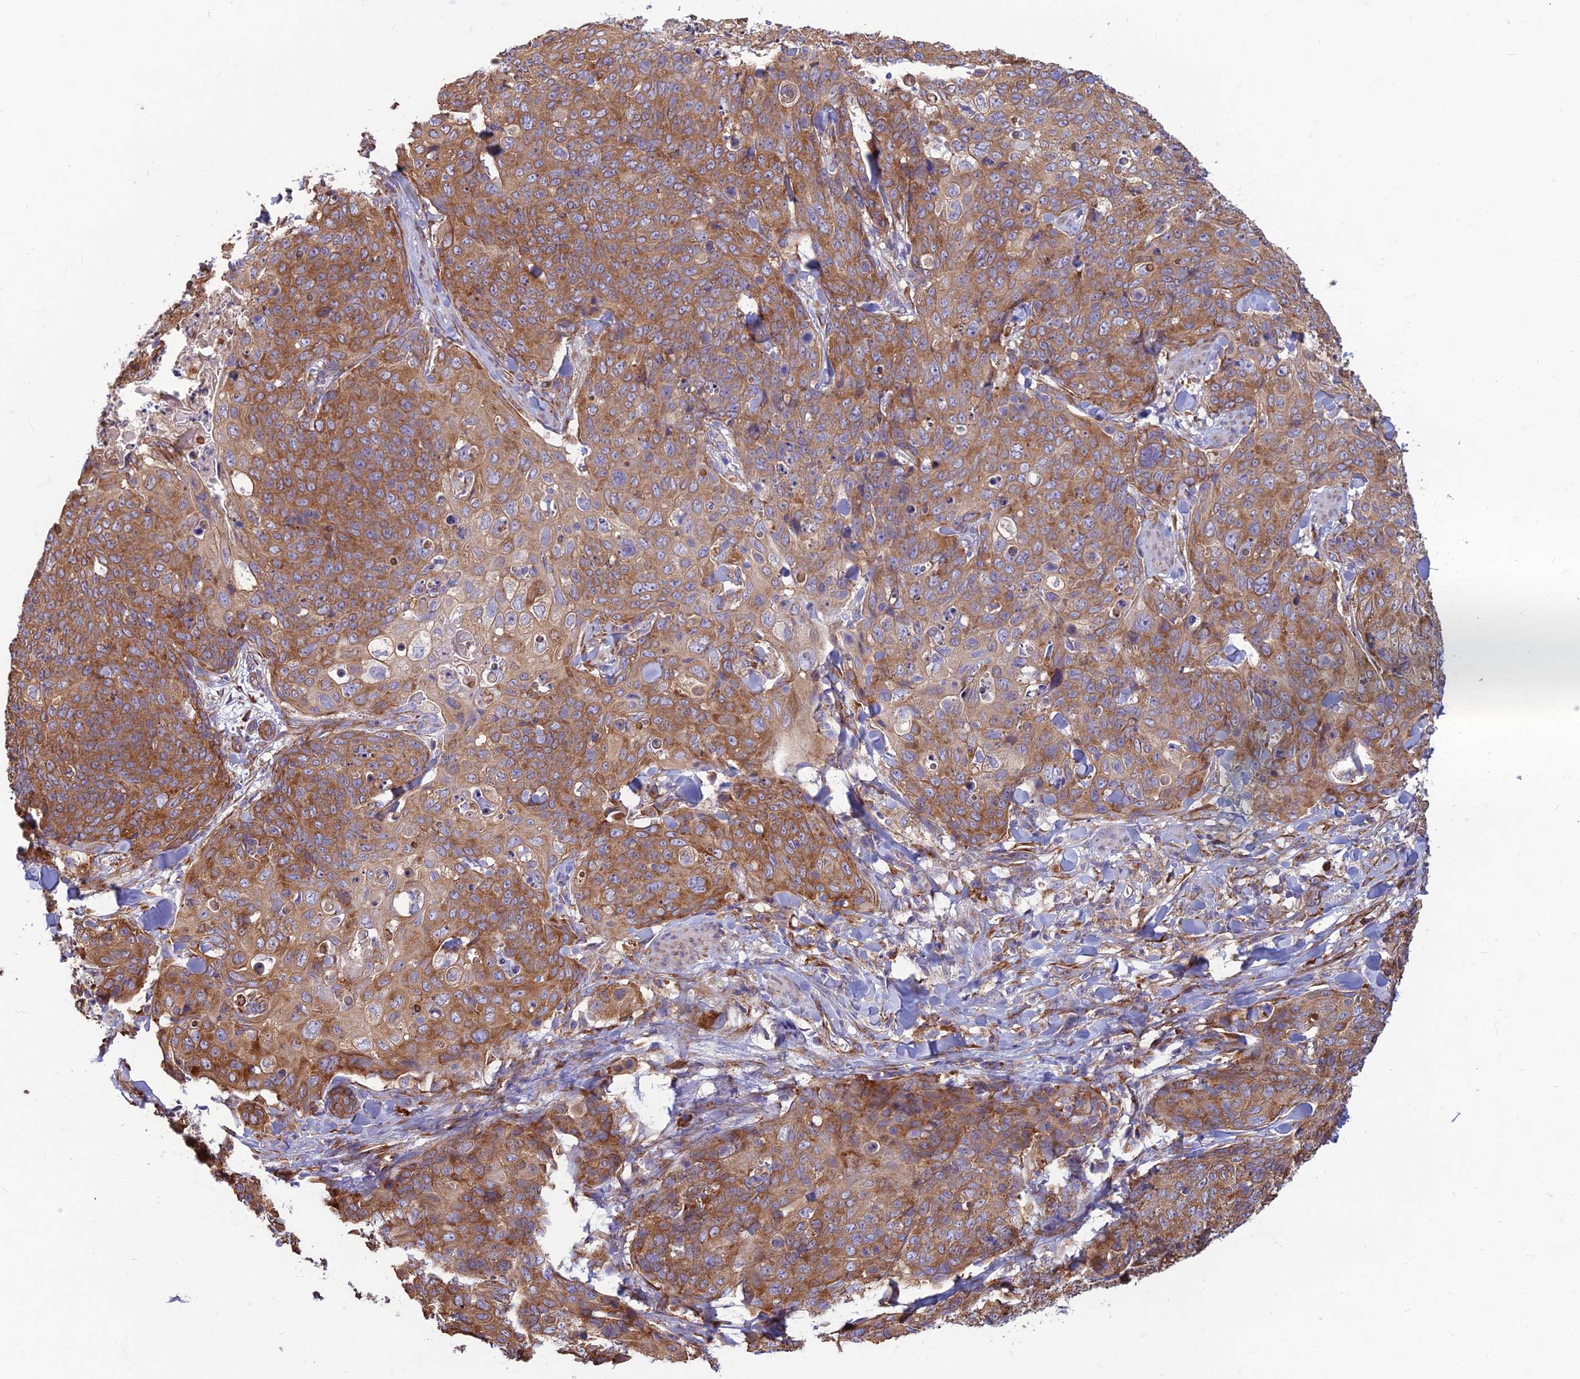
{"staining": {"intensity": "moderate", "quantity": ">75%", "location": "cytoplasmic/membranous"}, "tissue": "skin cancer", "cell_type": "Tumor cells", "image_type": "cancer", "snomed": [{"axis": "morphology", "description": "Squamous cell carcinoma, NOS"}, {"axis": "topography", "description": "Skin"}, {"axis": "topography", "description": "Vulva"}], "caption": "Human skin squamous cell carcinoma stained with a brown dye exhibits moderate cytoplasmic/membranous positive staining in about >75% of tumor cells.", "gene": "RPL17-C18orf32", "patient": {"sex": "female", "age": 85}}